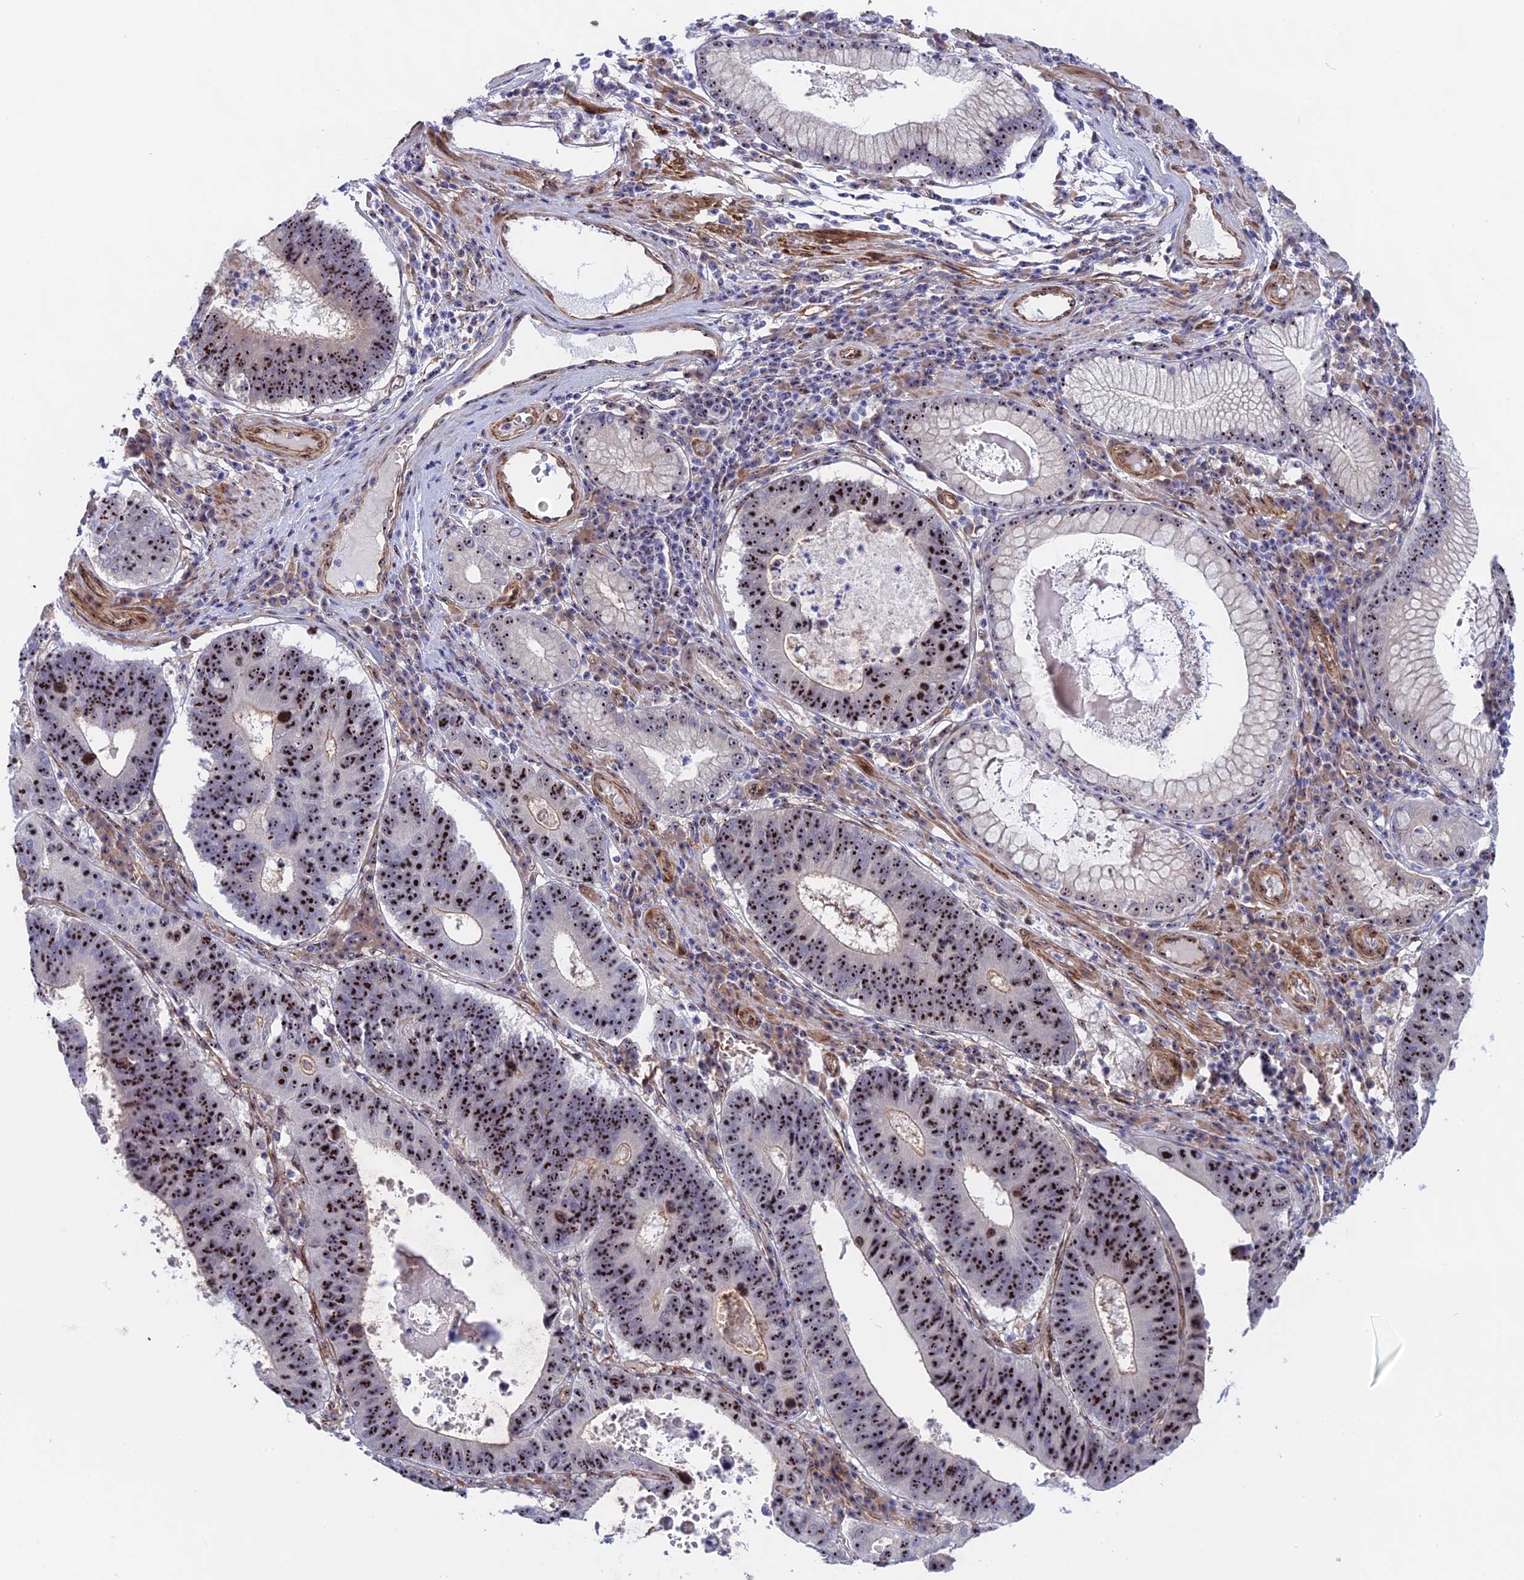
{"staining": {"intensity": "strong", "quantity": ">75%", "location": "nuclear"}, "tissue": "stomach cancer", "cell_type": "Tumor cells", "image_type": "cancer", "snomed": [{"axis": "morphology", "description": "Adenocarcinoma, NOS"}, {"axis": "topography", "description": "Stomach"}], "caption": "A photomicrograph of human adenocarcinoma (stomach) stained for a protein demonstrates strong nuclear brown staining in tumor cells.", "gene": "DBNDD1", "patient": {"sex": "male", "age": 59}}